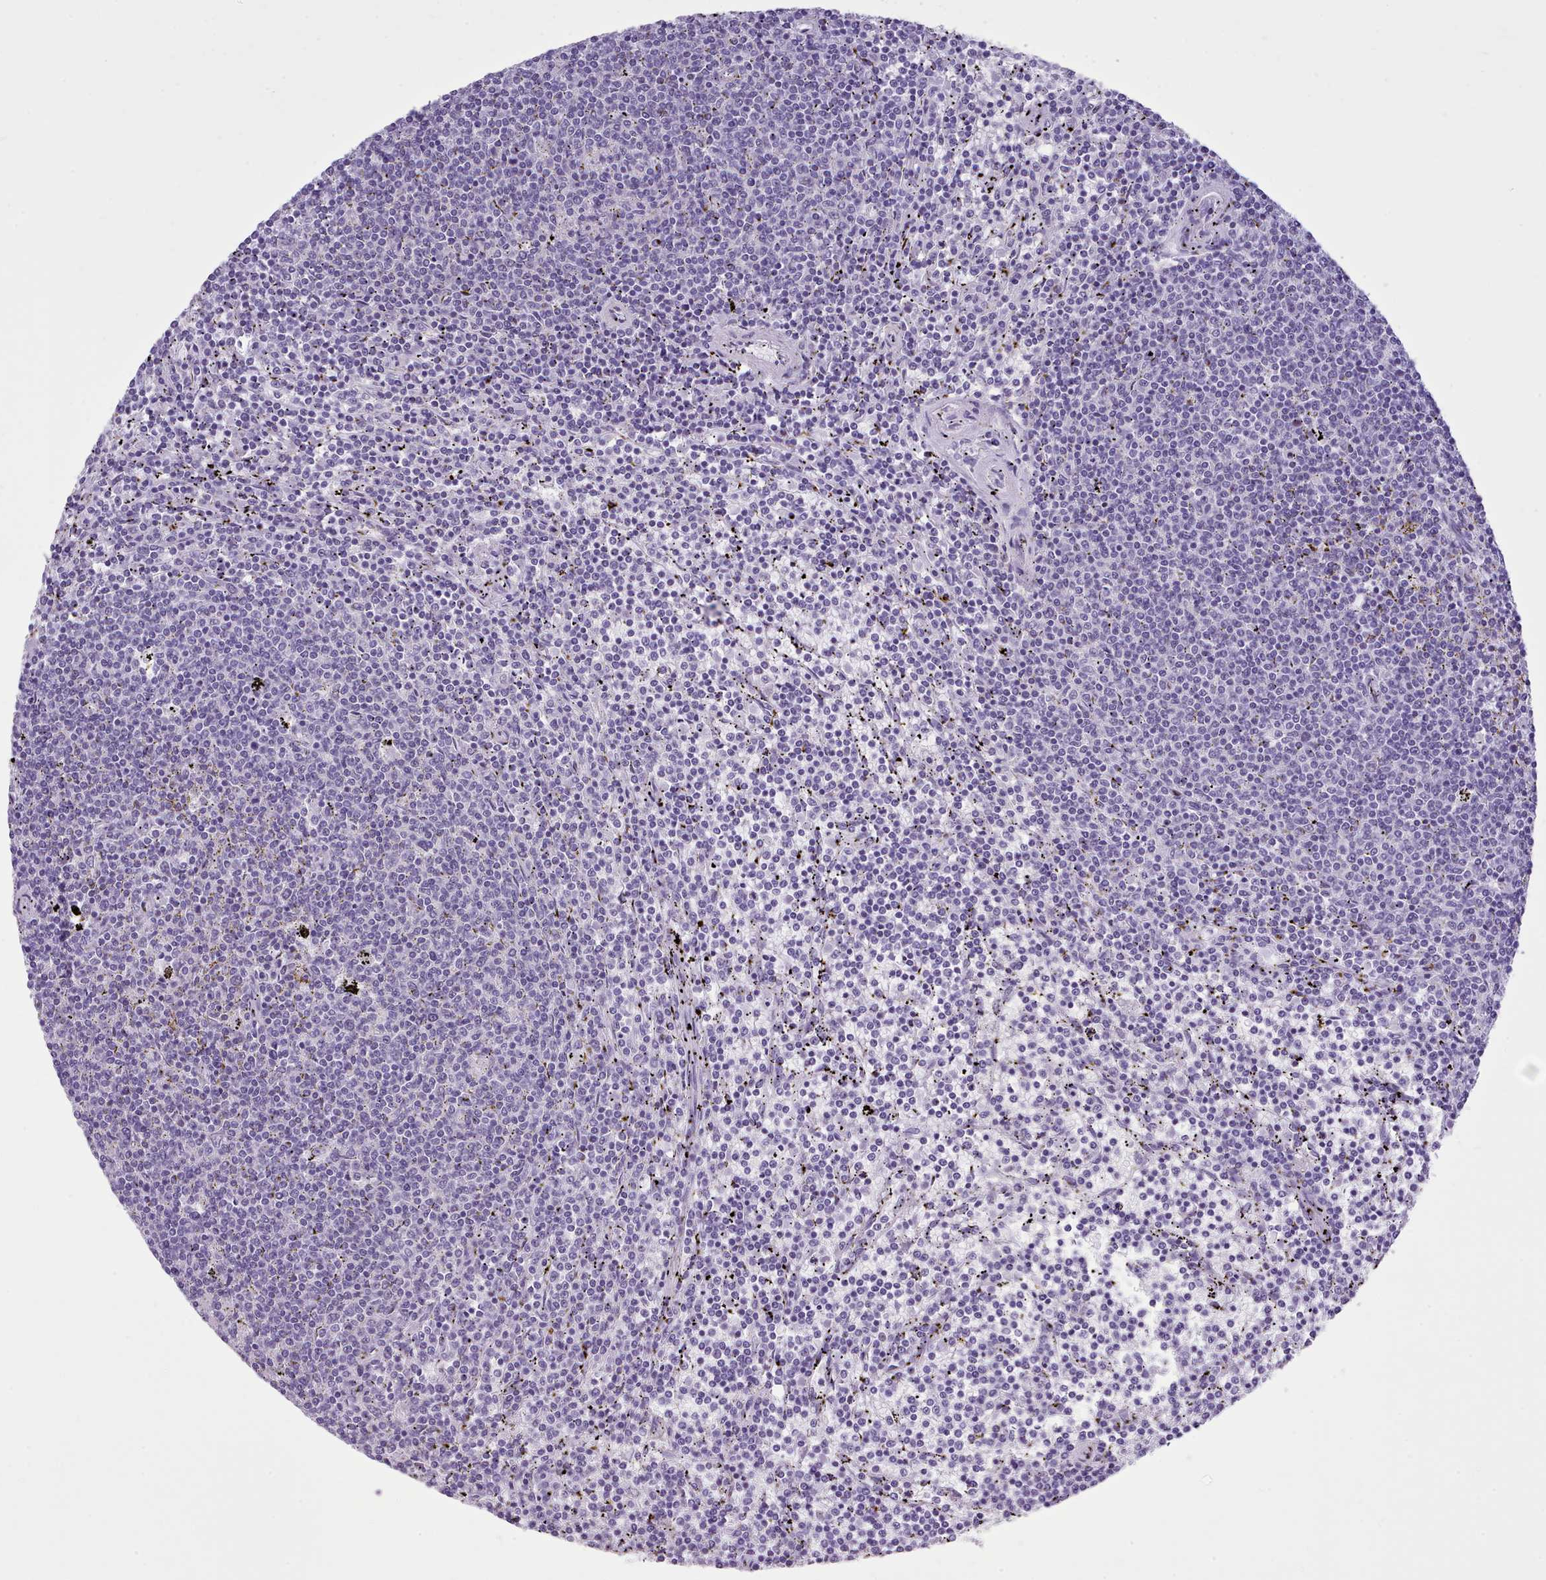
{"staining": {"intensity": "negative", "quantity": "none", "location": "none"}, "tissue": "lymphoma", "cell_type": "Tumor cells", "image_type": "cancer", "snomed": [{"axis": "morphology", "description": "Malignant lymphoma, non-Hodgkin's type, Low grade"}, {"axis": "topography", "description": "Spleen"}], "caption": "An IHC histopathology image of lymphoma is shown. There is no staining in tumor cells of lymphoma. The staining was performed using DAB to visualize the protein expression in brown, while the nuclei were stained in blue with hematoxylin (Magnification: 20x).", "gene": "FBXO48", "patient": {"sex": "female", "age": 50}}